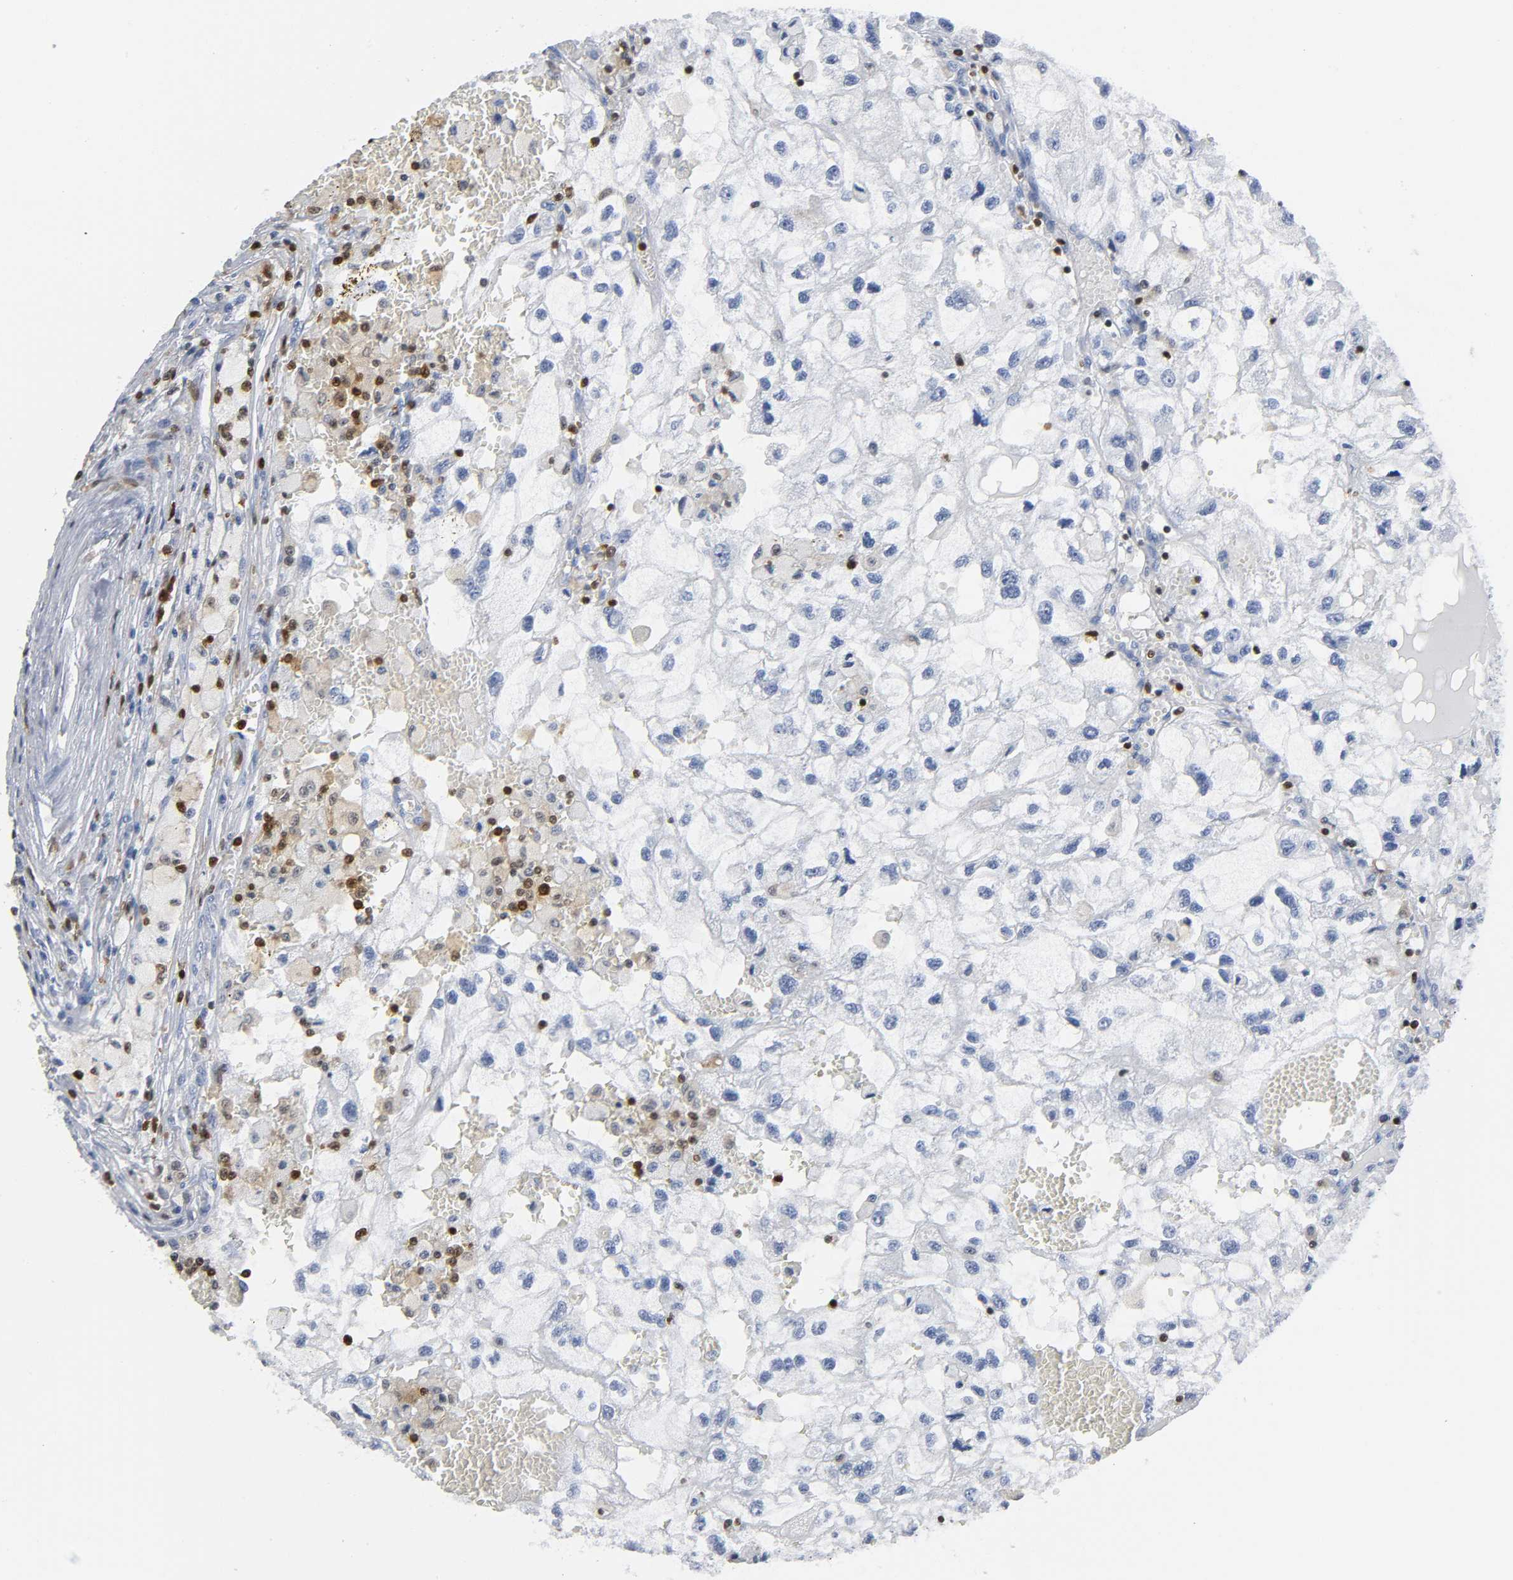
{"staining": {"intensity": "negative", "quantity": "none", "location": "none"}, "tissue": "renal cancer", "cell_type": "Tumor cells", "image_type": "cancer", "snomed": [{"axis": "morphology", "description": "Normal tissue, NOS"}, {"axis": "morphology", "description": "Adenocarcinoma, NOS"}, {"axis": "topography", "description": "Kidney"}], "caption": "Immunohistochemical staining of human renal cancer reveals no significant expression in tumor cells.", "gene": "DOK2", "patient": {"sex": "male", "age": 71}}